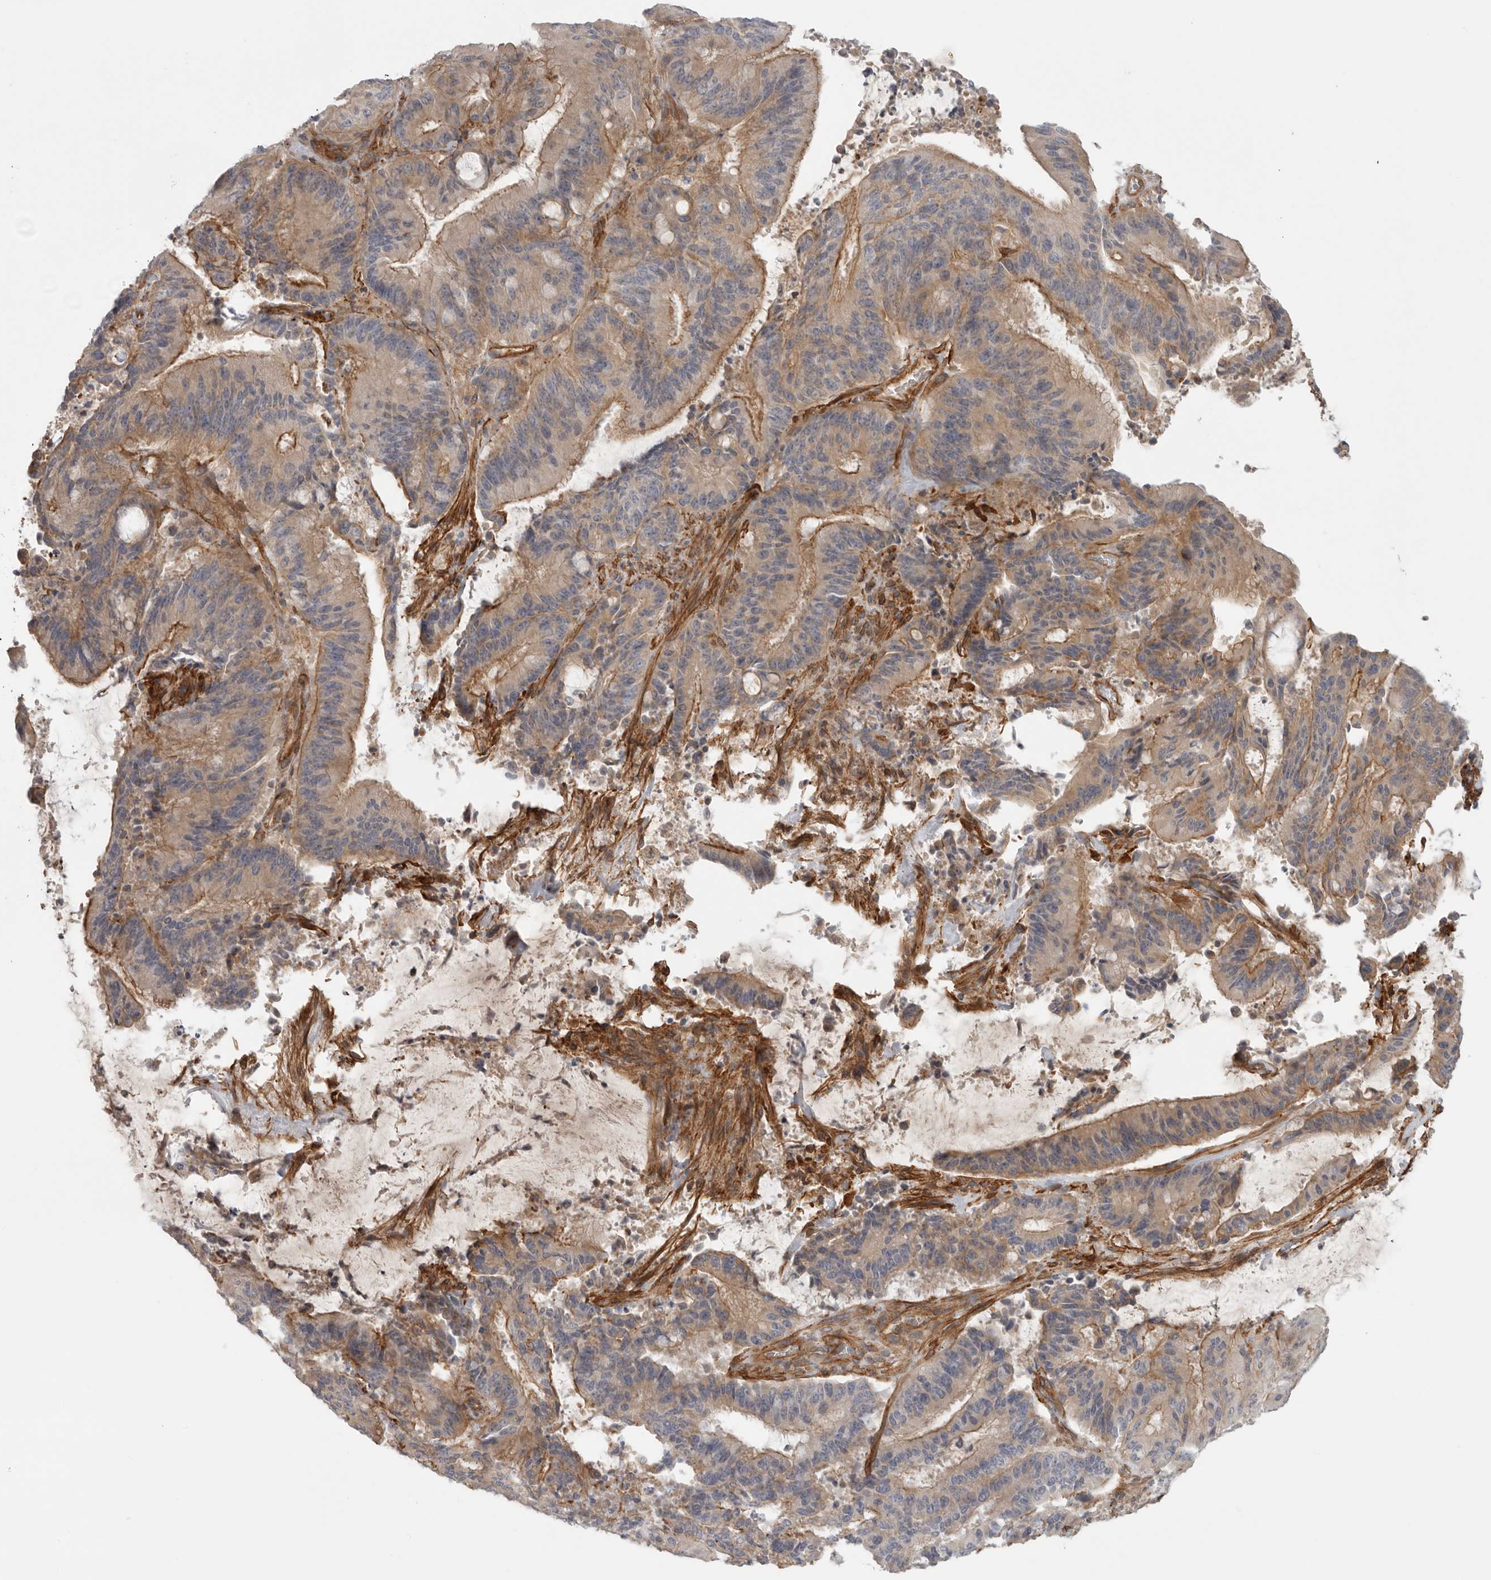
{"staining": {"intensity": "moderate", "quantity": ">75%", "location": "cytoplasmic/membranous"}, "tissue": "liver cancer", "cell_type": "Tumor cells", "image_type": "cancer", "snomed": [{"axis": "morphology", "description": "Normal tissue, NOS"}, {"axis": "morphology", "description": "Cholangiocarcinoma"}, {"axis": "topography", "description": "Liver"}, {"axis": "topography", "description": "Peripheral nerve tissue"}], "caption": "A brown stain highlights moderate cytoplasmic/membranous staining of a protein in liver cancer tumor cells. (Brightfield microscopy of DAB IHC at high magnification).", "gene": "LONRF1", "patient": {"sex": "female", "age": 73}}